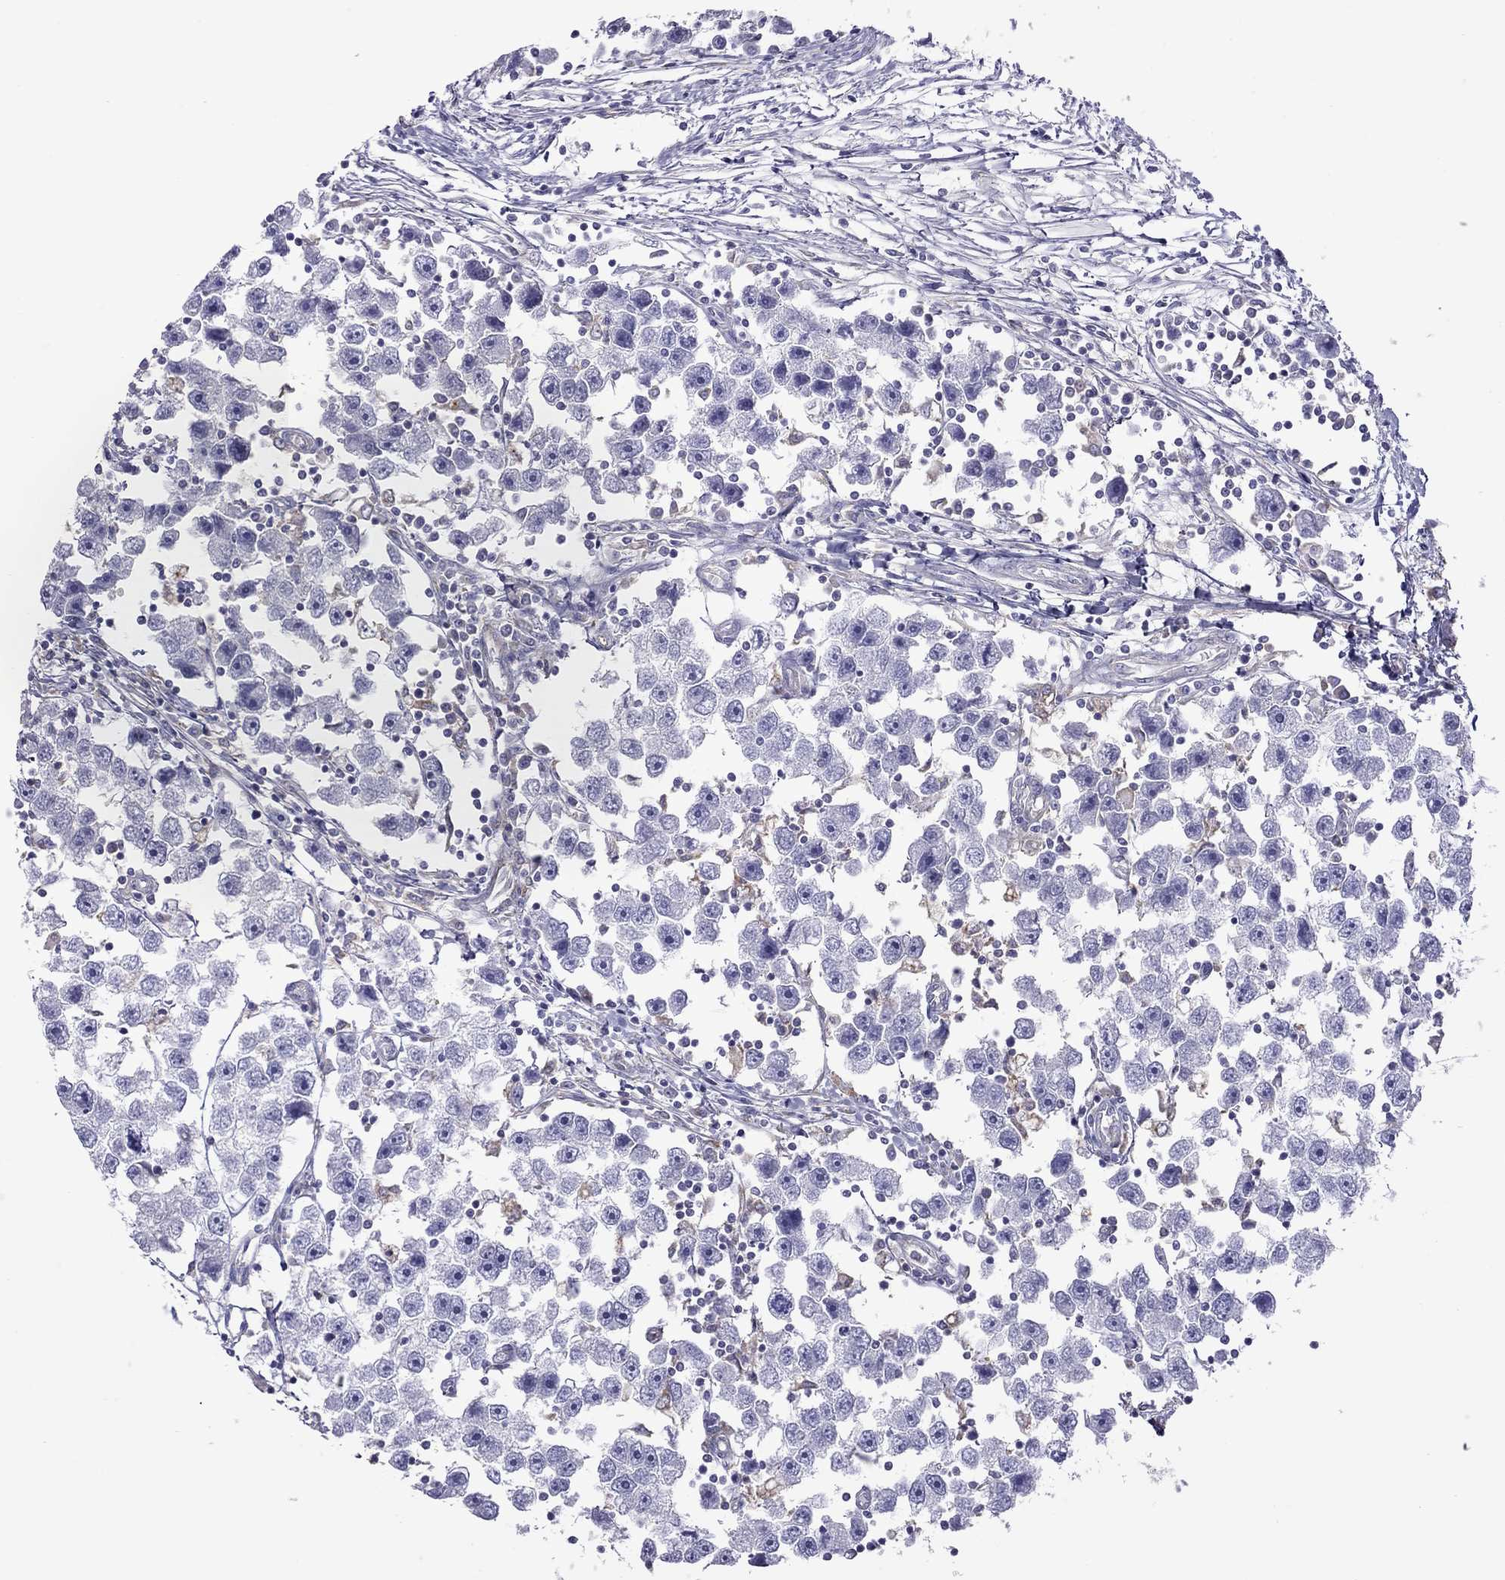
{"staining": {"intensity": "negative", "quantity": "none", "location": "none"}, "tissue": "testis cancer", "cell_type": "Tumor cells", "image_type": "cancer", "snomed": [{"axis": "morphology", "description": "Seminoma, NOS"}, {"axis": "topography", "description": "Testis"}], "caption": "The micrograph exhibits no significant expression in tumor cells of testis cancer.", "gene": "ALOX15B", "patient": {"sex": "male", "age": 30}}